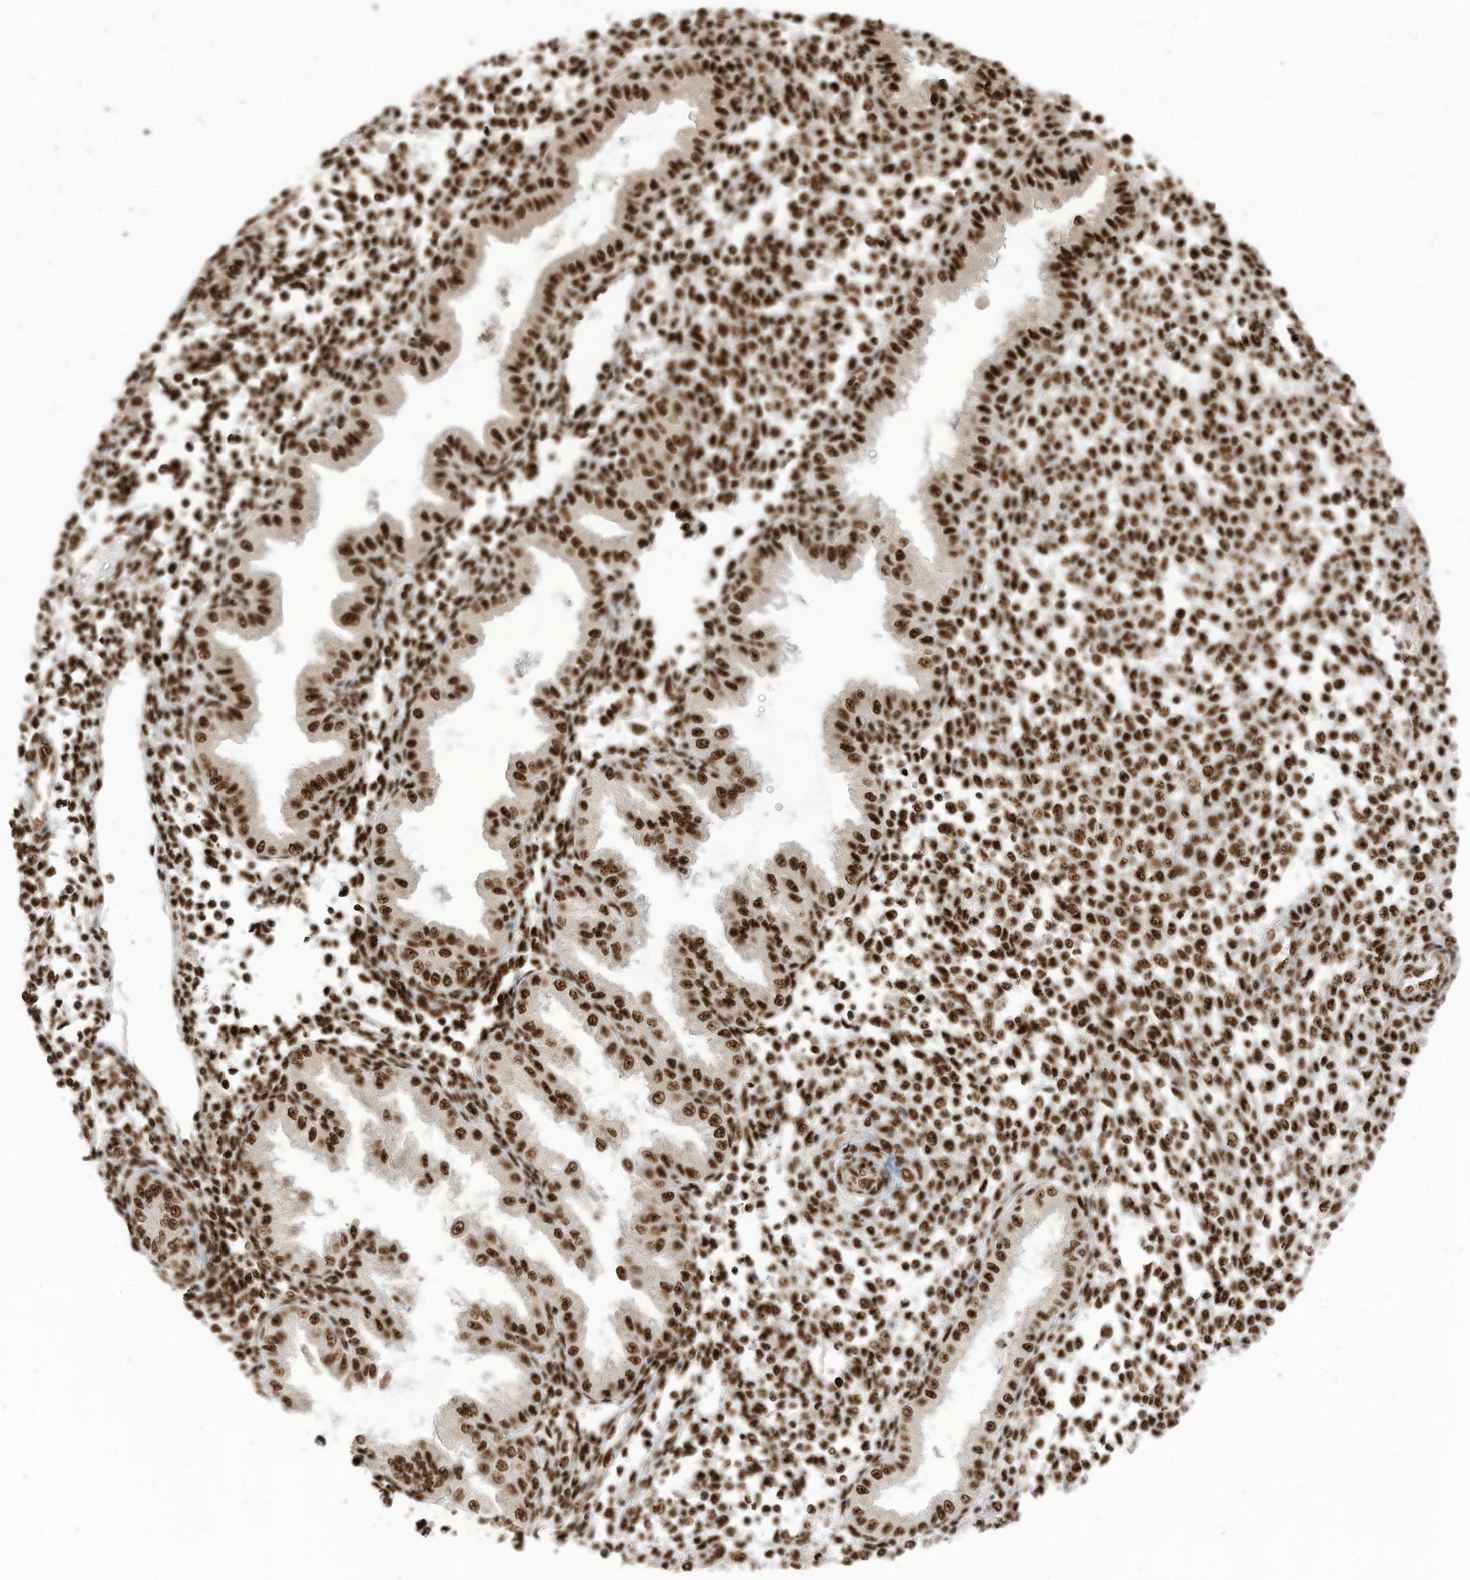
{"staining": {"intensity": "strong", "quantity": "25%-75%", "location": "nuclear"}, "tissue": "endometrium", "cell_type": "Cells in endometrial stroma", "image_type": "normal", "snomed": [{"axis": "morphology", "description": "Normal tissue, NOS"}, {"axis": "topography", "description": "Endometrium"}], "caption": "Cells in endometrial stroma exhibit high levels of strong nuclear expression in approximately 25%-75% of cells in normal human endometrium. The staining is performed using DAB brown chromogen to label protein expression. The nuclei are counter-stained blue using hematoxylin.", "gene": "SF3A3", "patient": {"sex": "female", "age": 53}}